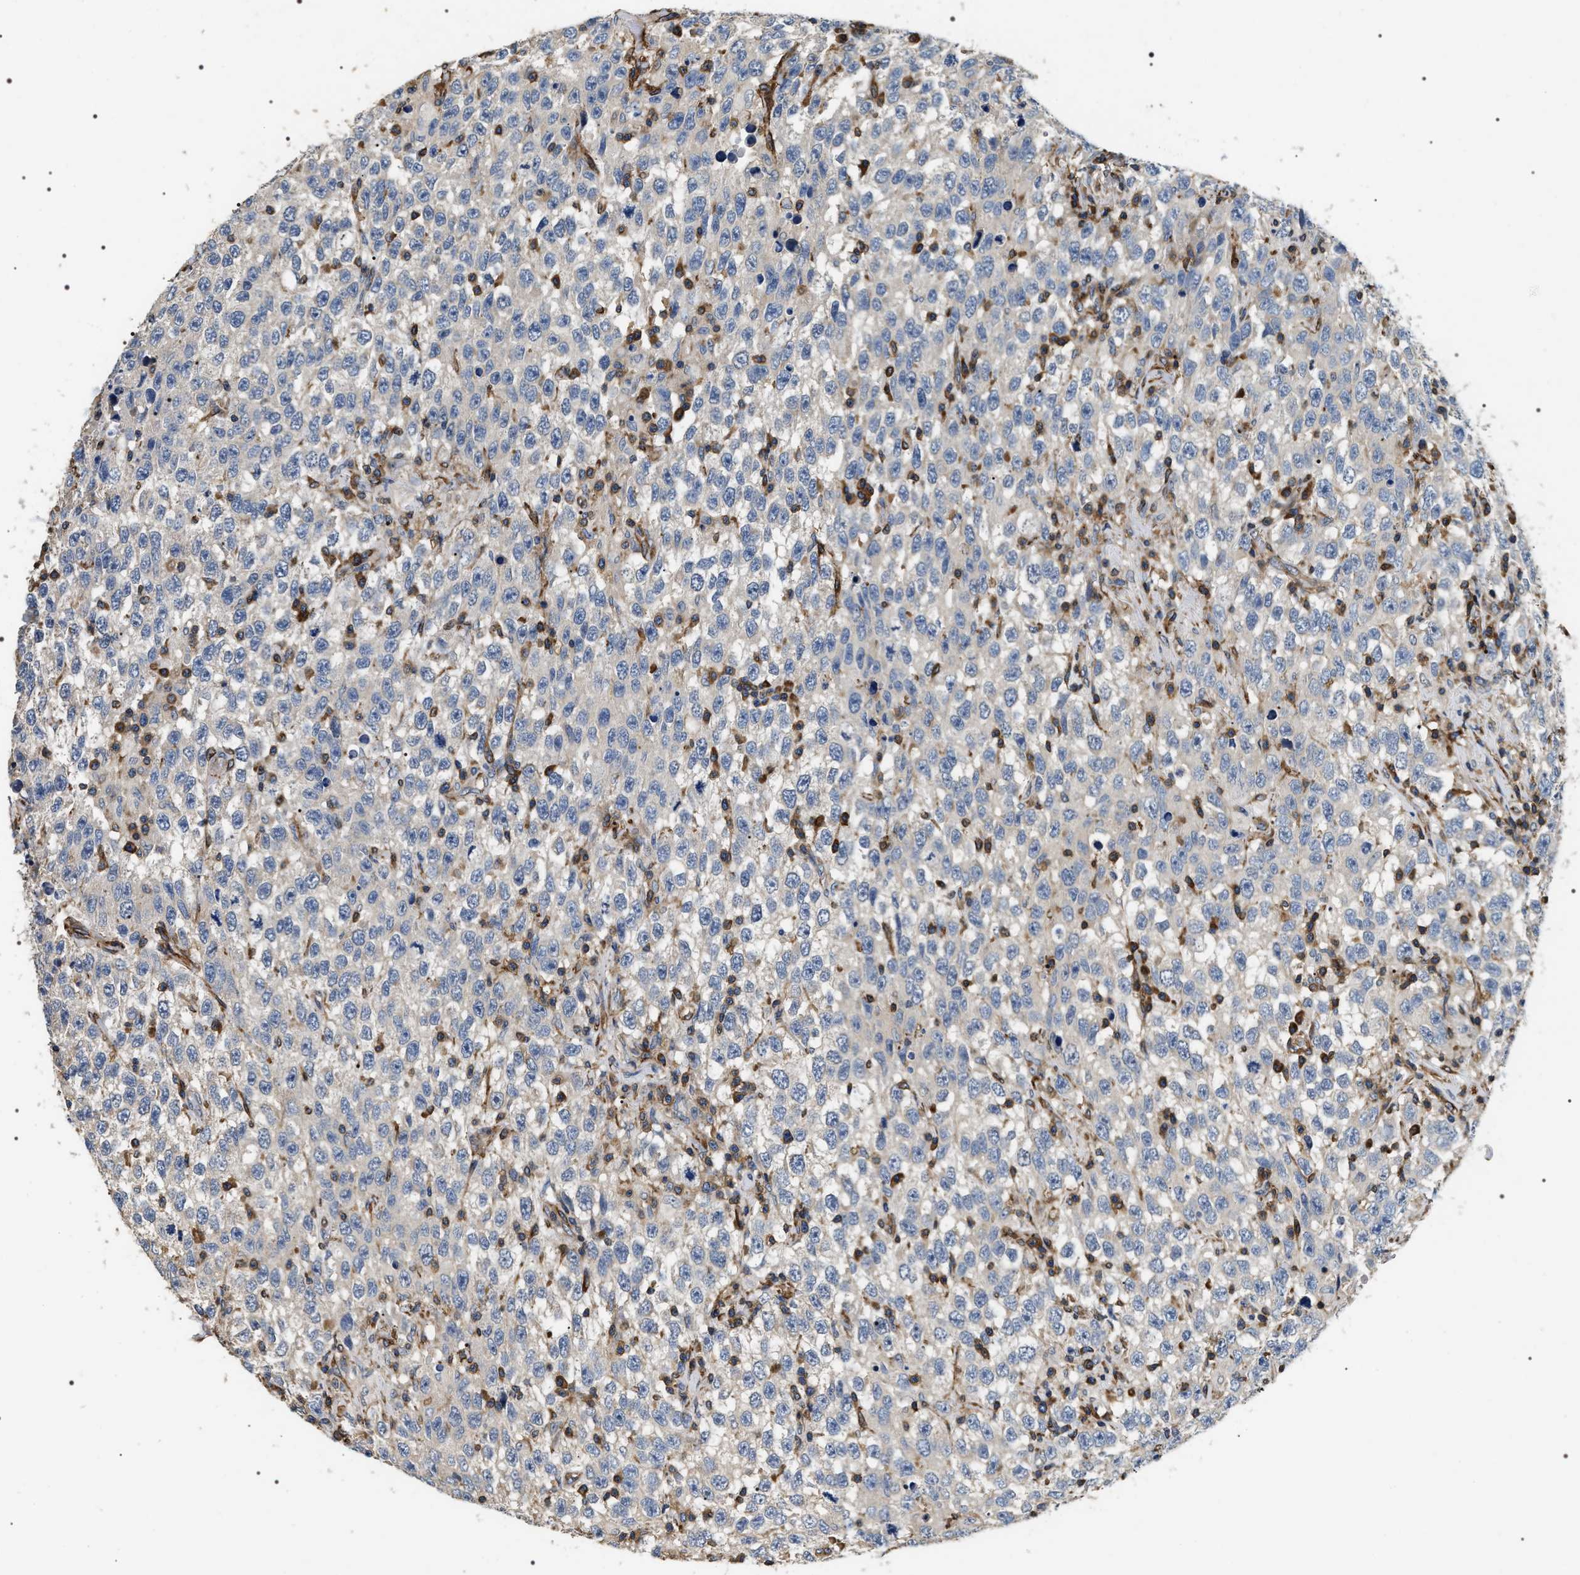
{"staining": {"intensity": "negative", "quantity": "none", "location": "none"}, "tissue": "testis cancer", "cell_type": "Tumor cells", "image_type": "cancer", "snomed": [{"axis": "morphology", "description": "Seminoma, NOS"}, {"axis": "topography", "description": "Testis"}], "caption": "A high-resolution histopathology image shows immunohistochemistry (IHC) staining of testis cancer (seminoma), which shows no significant staining in tumor cells.", "gene": "ZC3HAV1L", "patient": {"sex": "male", "age": 41}}